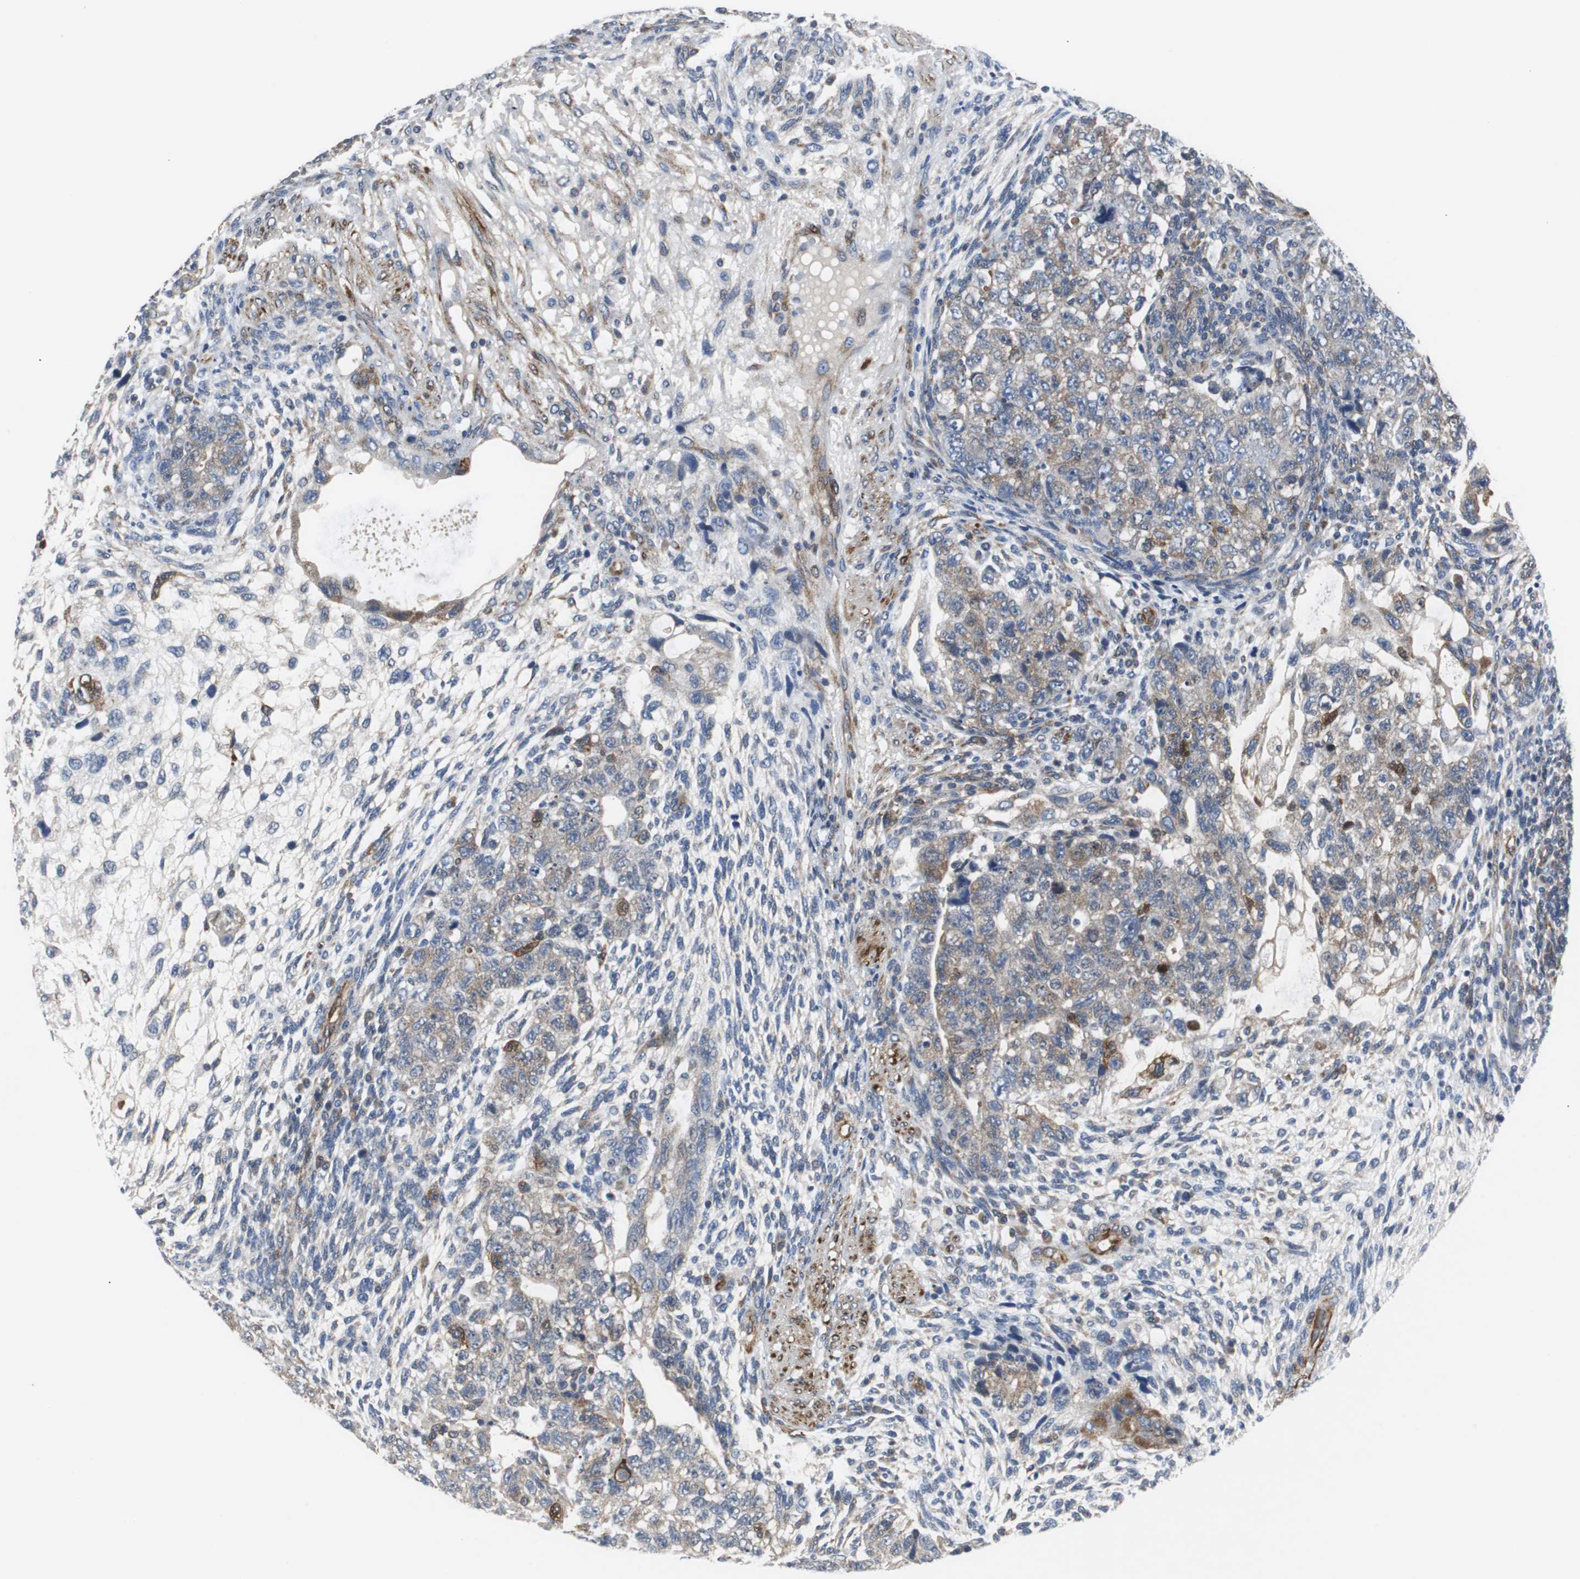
{"staining": {"intensity": "weak", "quantity": ">75%", "location": "cytoplasmic/membranous"}, "tissue": "testis cancer", "cell_type": "Tumor cells", "image_type": "cancer", "snomed": [{"axis": "morphology", "description": "Normal tissue, NOS"}, {"axis": "morphology", "description": "Carcinoma, Embryonal, NOS"}, {"axis": "topography", "description": "Testis"}], "caption": "Immunohistochemistry image of neoplastic tissue: testis embryonal carcinoma stained using IHC shows low levels of weak protein expression localized specifically in the cytoplasmic/membranous of tumor cells, appearing as a cytoplasmic/membranous brown color.", "gene": "ISCU", "patient": {"sex": "male", "age": 36}}